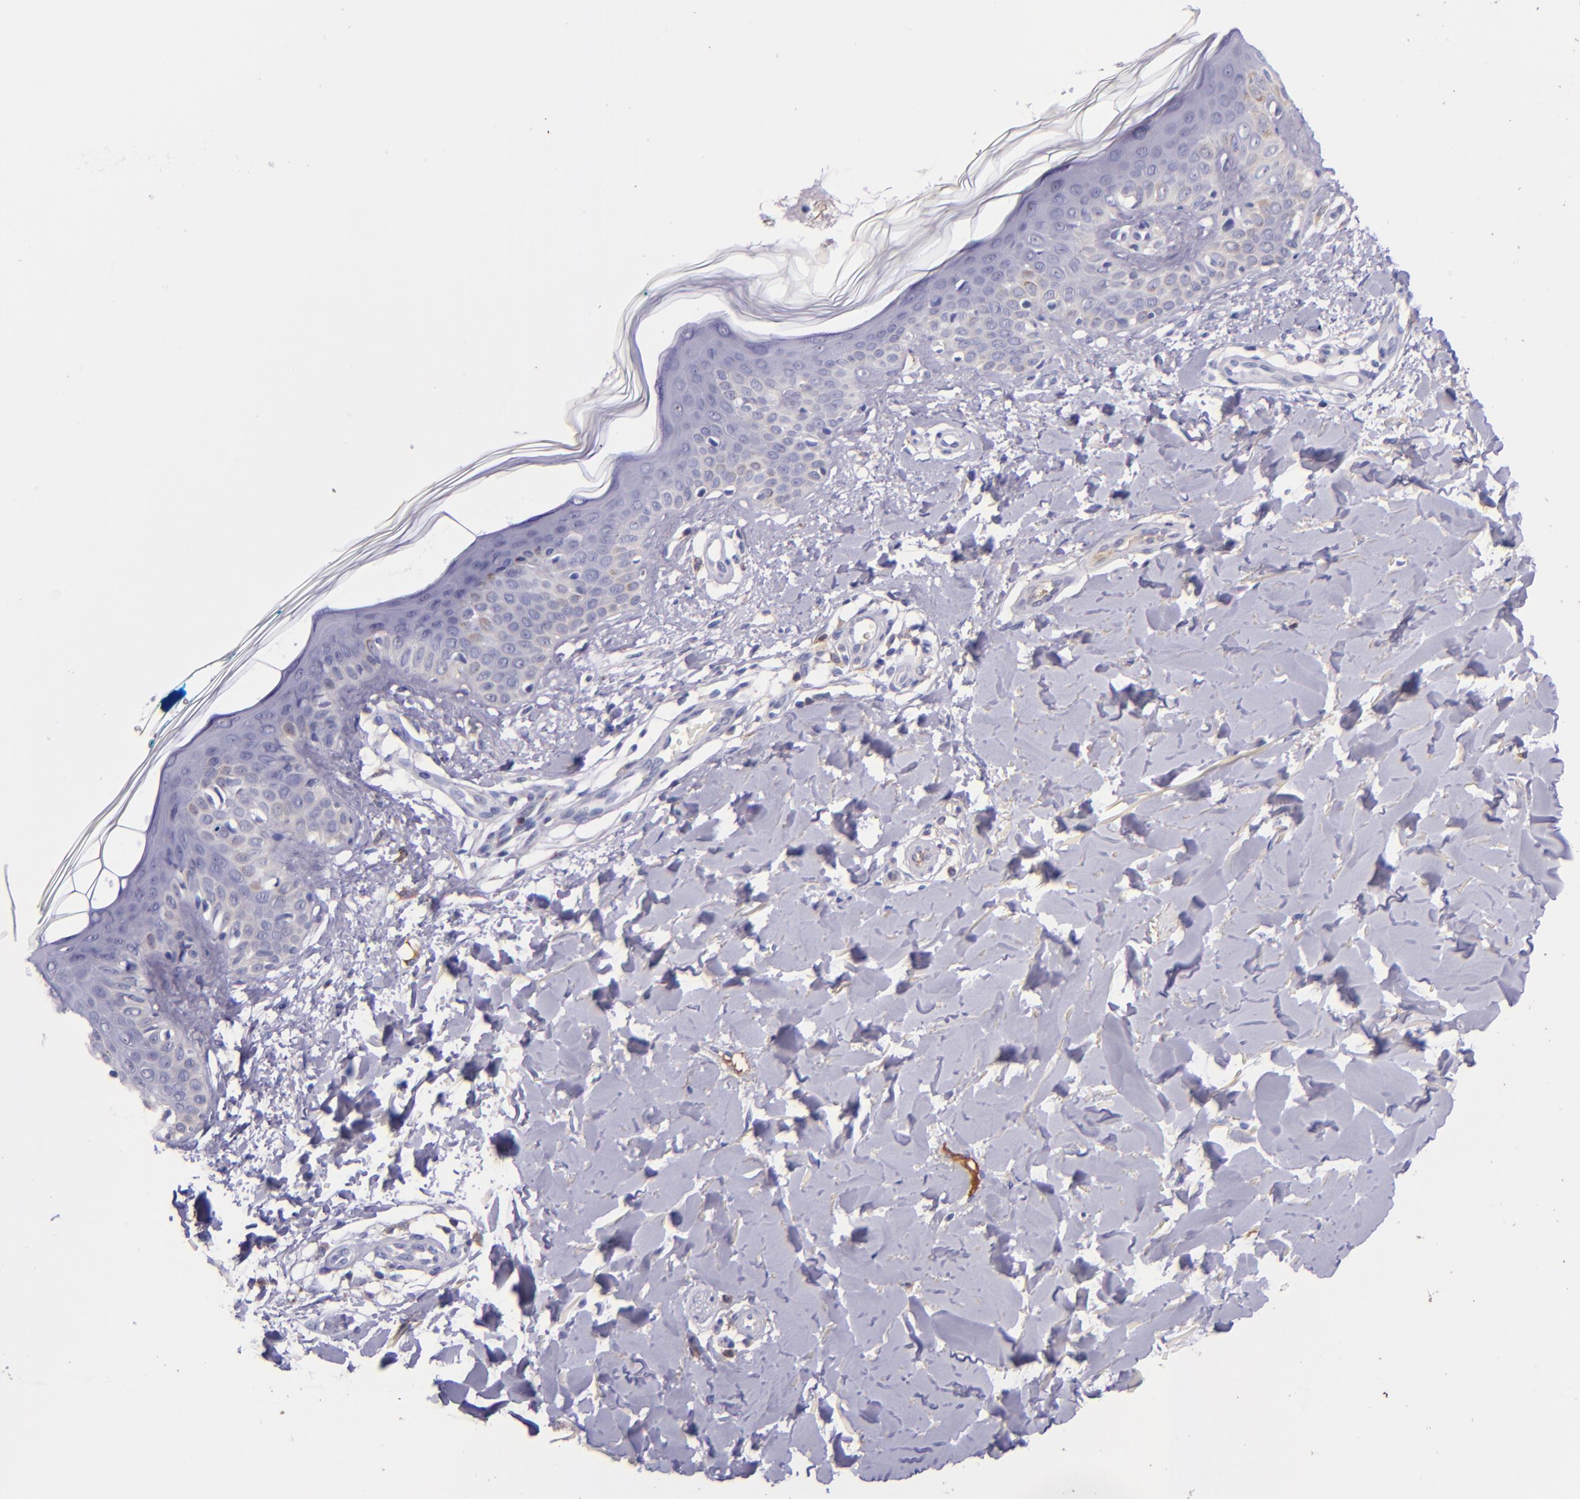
{"staining": {"intensity": "negative", "quantity": "none", "location": "none"}, "tissue": "skin", "cell_type": "Fibroblasts", "image_type": "normal", "snomed": [{"axis": "morphology", "description": "Normal tissue, NOS"}, {"axis": "topography", "description": "Skin"}], "caption": "Immunohistochemistry image of benign skin: human skin stained with DAB demonstrates no significant protein positivity in fibroblasts.", "gene": "KNG1", "patient": {"sex": "male", "age": 32}}